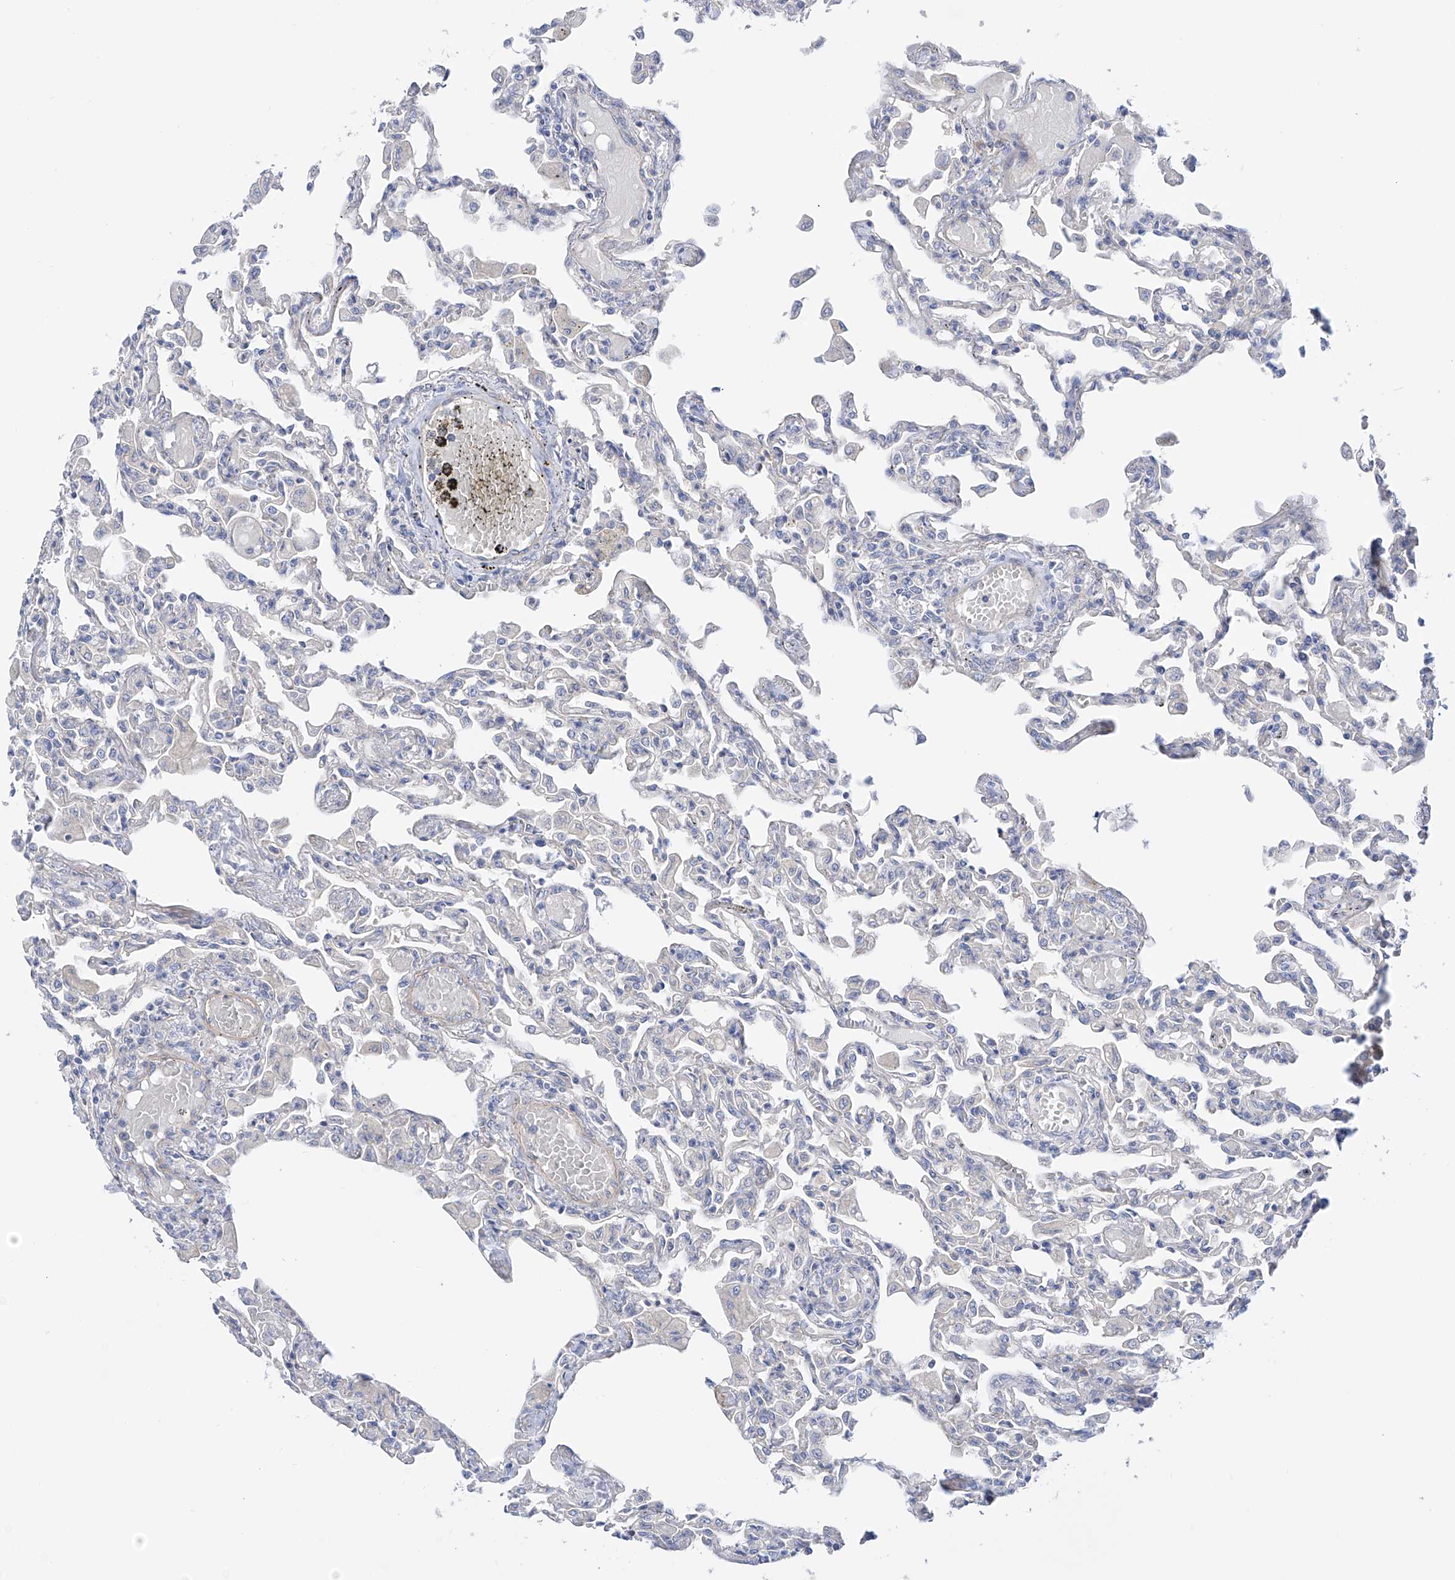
{"staining": {"intensity": "negative", "quantity": "none", "location": "none"}, "tissue": "lung", "cell_type": "Alveolar cells", "image_type": "normal", "snomed": [{"axis": "morphology", "description": "Normal tissue, NOS"}, {"axis": "topography", "description": "Bronchus"}, {"axis": "topography", "description": "Lung"}], "caption": "This is an immunohistochemistry image of normal human lung. There is no staining in alveolar cells.", "gene": "LCA5", "patient": {"sex": "female", "age": 49}}